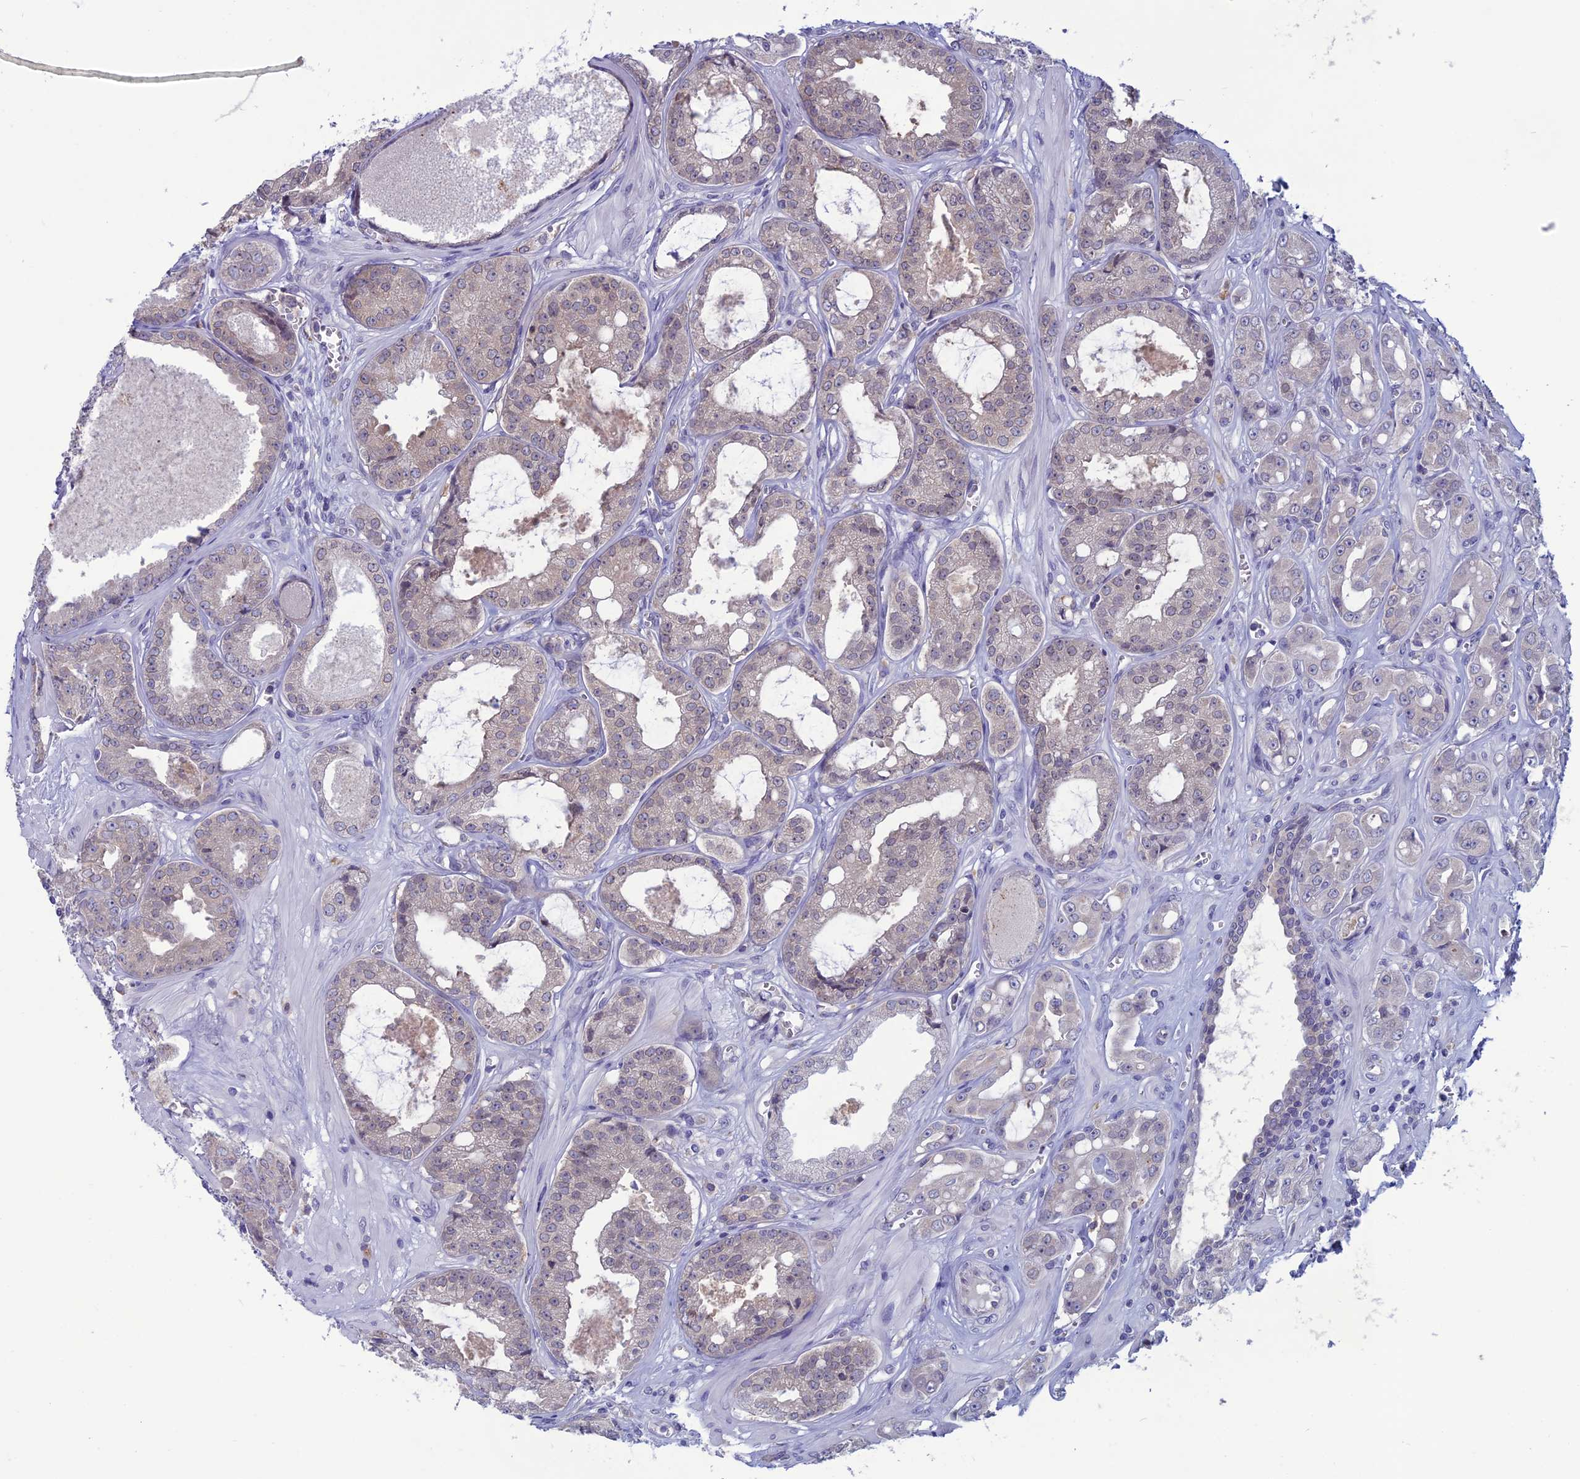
{"staining": {"intensity": "weak", "quantity": "<25%", "location": "nuclear"}, "tissue": "prostate cancer", "cell_type": "Tumor cells", "image_type": "cancer", "snomed": [{"axis": "morphology", "description": "Adenocarcinoma, High grade"}, {"axis": "topography", "description": "Prostate"}], "caption": "This is an immunohistochemistry (IHC) micrograph of prostate cancer (high-grade adenocarcinoma). There is no staining in tumor cells.", "gene": "WDR46", "patient": {"sex": "male", "age": 74}}